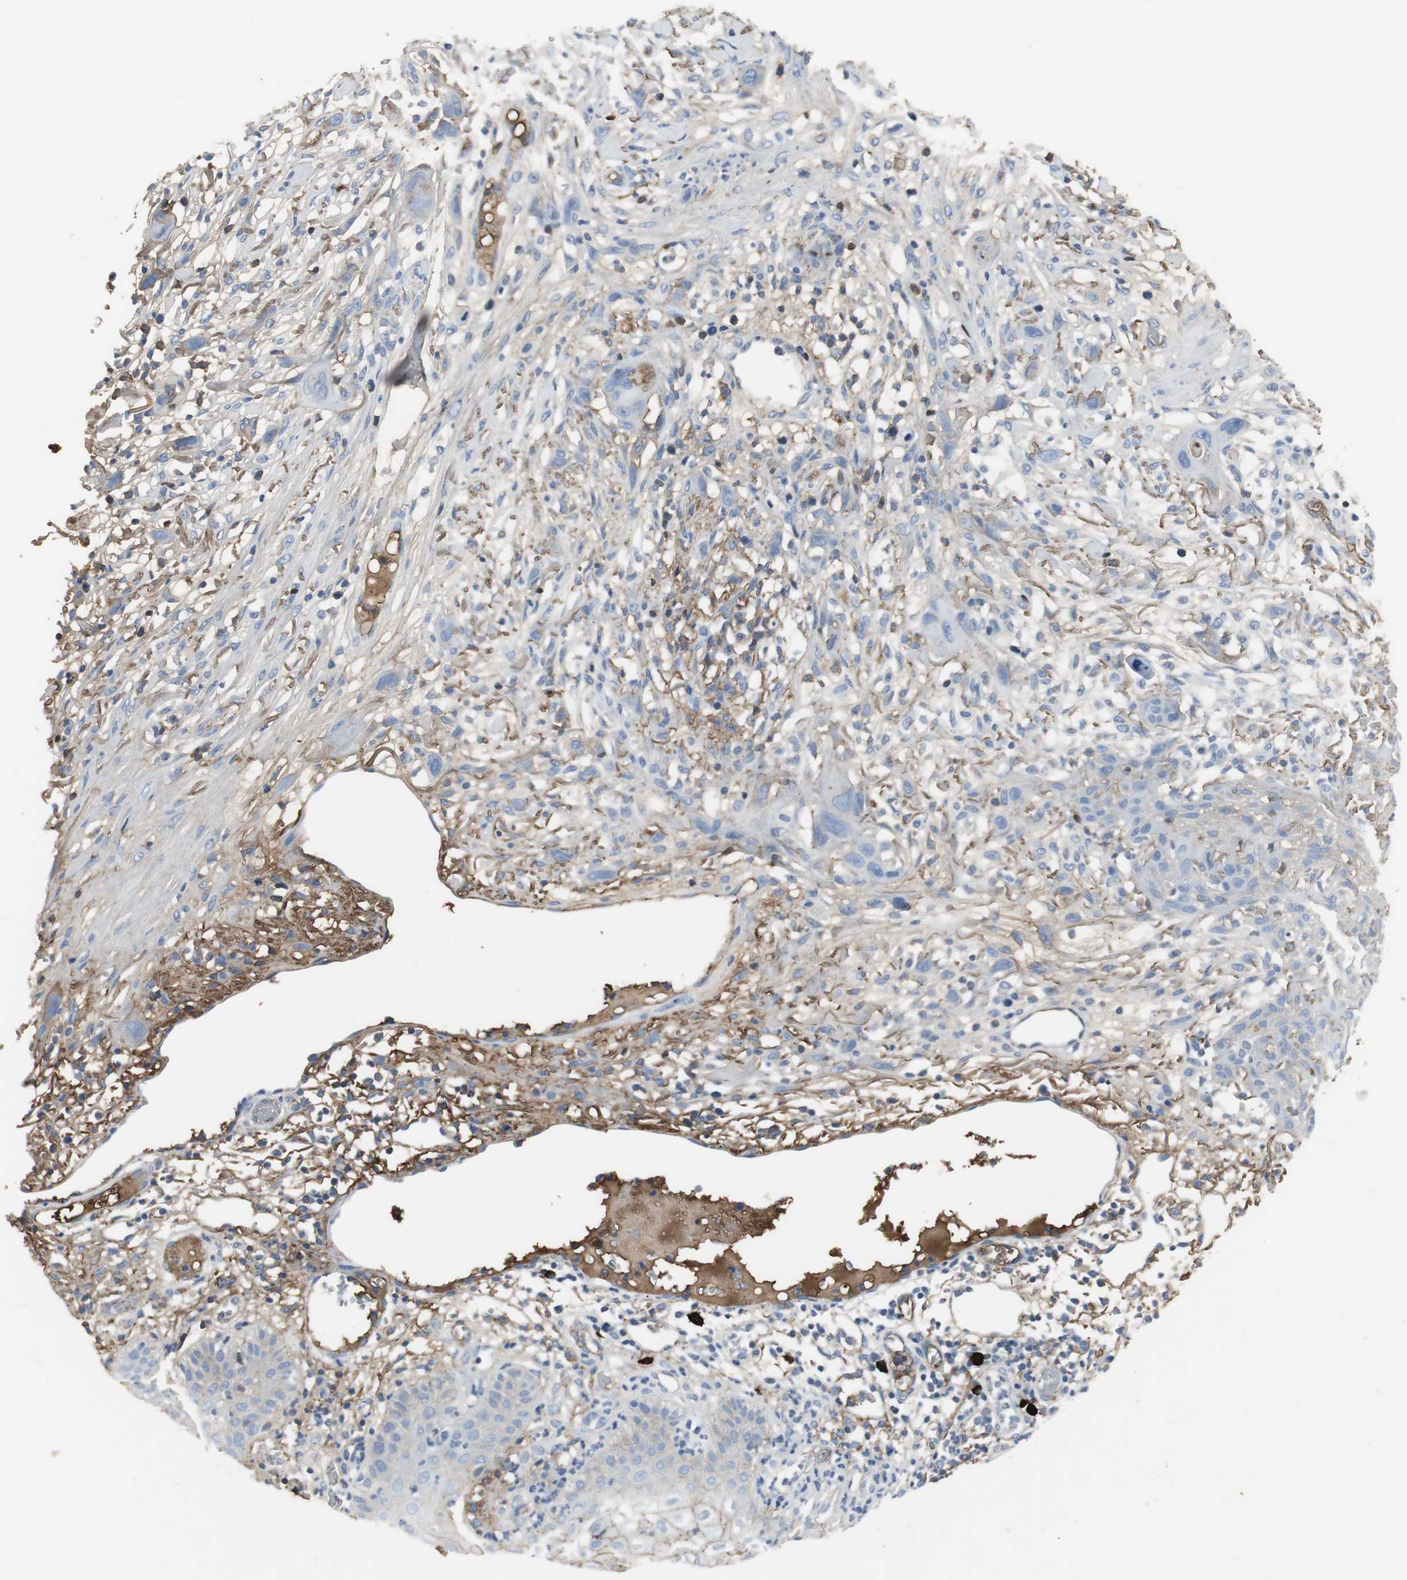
{"staining": {"intensity": "weak", "quantity": "<25%", "location": "cytoplasmic/membranous"}, "tissue": "skin cancer", "cell_type": "Tumor cells", "image_type": "cancer", "snomed": [{"axis": "morphology", "description": "Normal tissue, NOS"}, {"axis": "morphology", "description": "Squamous cell carcinoma, NOS"}, {"axis": "topography", "description": "Skin"}], "caption": "Tumor cells show no significant protein expression in skin cancer (squamous cell carcinoma).", "gene": "IGHA1", "patient": {"sex": "female", "age": 59}}